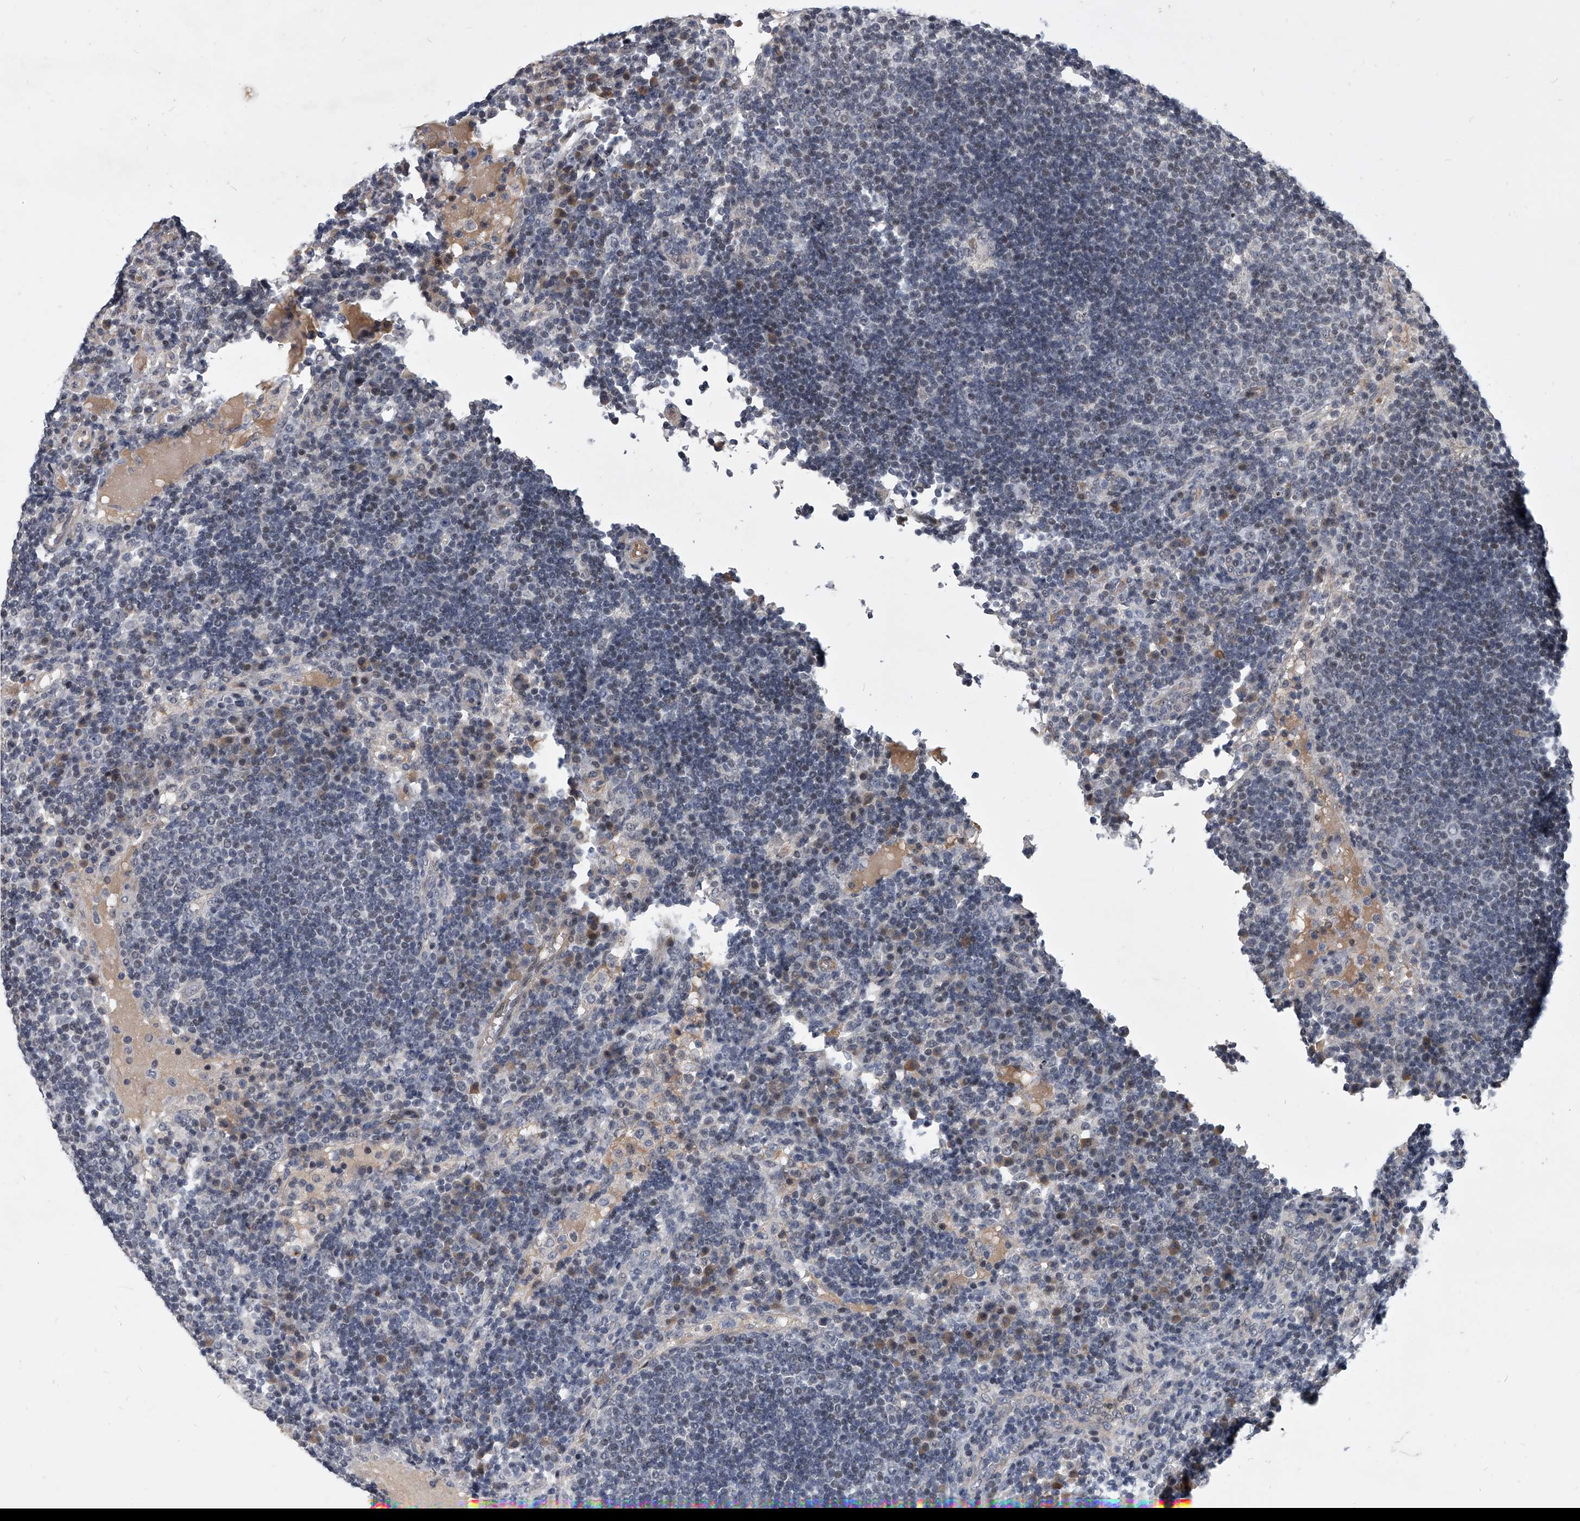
{"staining": {"intensity": "weak", "quantity": "<25%", "location": "cytoplasmic/membranous,nuclear"}, "tissue": "lymph node", "cell_type": "Non-germinal center cells", "image_type": "normal", "snomed": [{"axis": "morphology", "description": "Normal tissue, NOS"}, {"axis": "topography", "description": "Lymph node"}], "caption": "The immunohistochemistry (IHC) micrograph has no significant staining in non-germinal center cells of lymph node. The staining was performed using DAB to visualize the protein expression in brown, while the nuclei were stained in blue with hematoxylin (Magnification: 20x).", "gene": "ZNF76", "patient": {"sex": "female", "age": 53}}